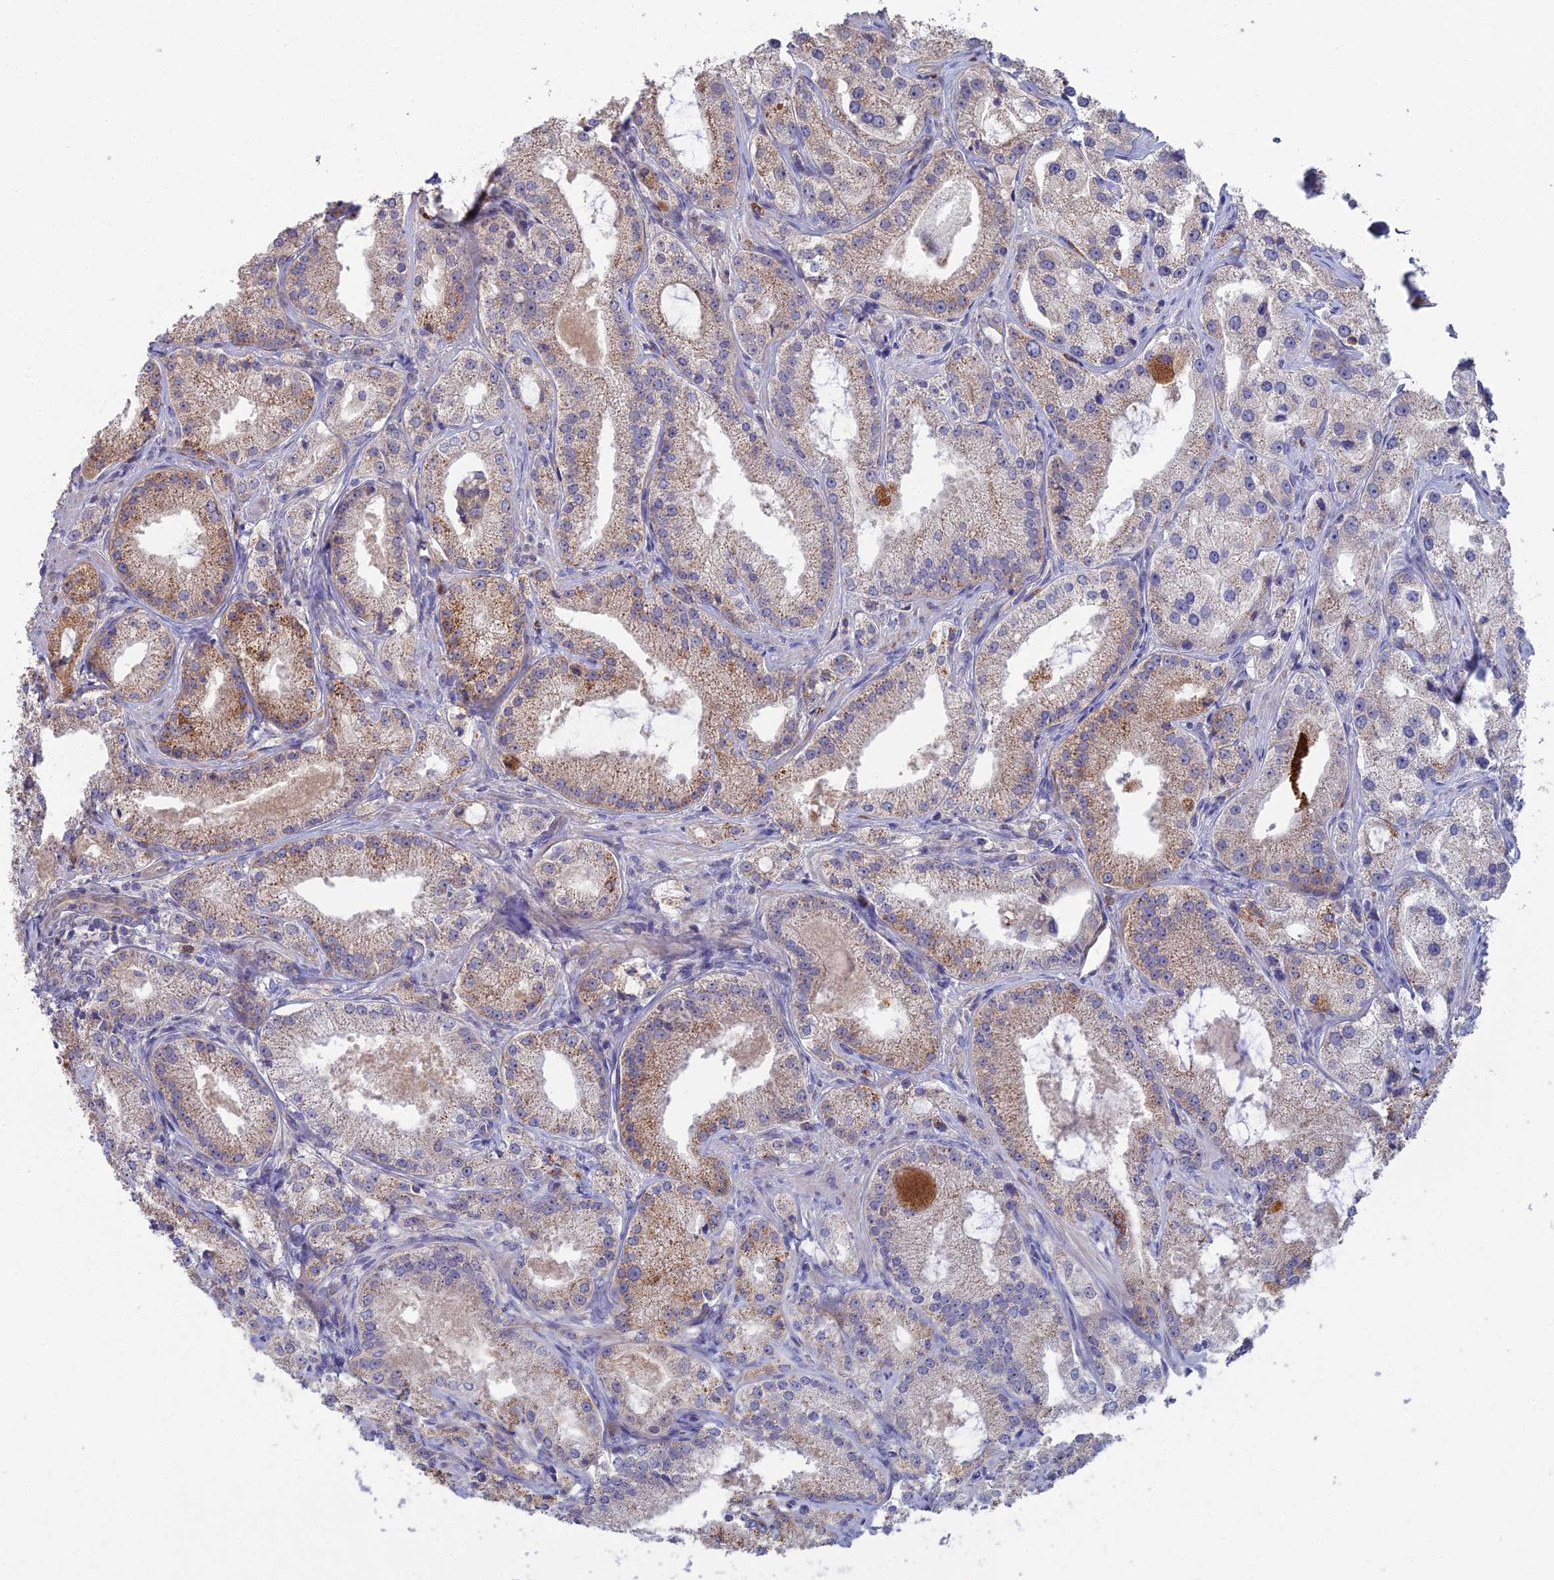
{"staining": {"intensity": "moderate", "quantity": "25%-75%", "location": "cytoplasmic/membranous"}, "tissue": "prostate cancer", "cell_type": "Tumor cells", "image_type": "cancer", "snomed": [{"axis": "morphology", "description": "Adenocarcinoma, Low grade"}, {"axis": "topography", "description": "Prostate"}], "caption": "Tumor cells demonstrate moderate cytoplasmic/membranous expression in about 25%-75% of cells in prostate adenocarcinoma (low-grade).", "gene": "ARL16", "patient": {"sex": "male", "age": 69}}